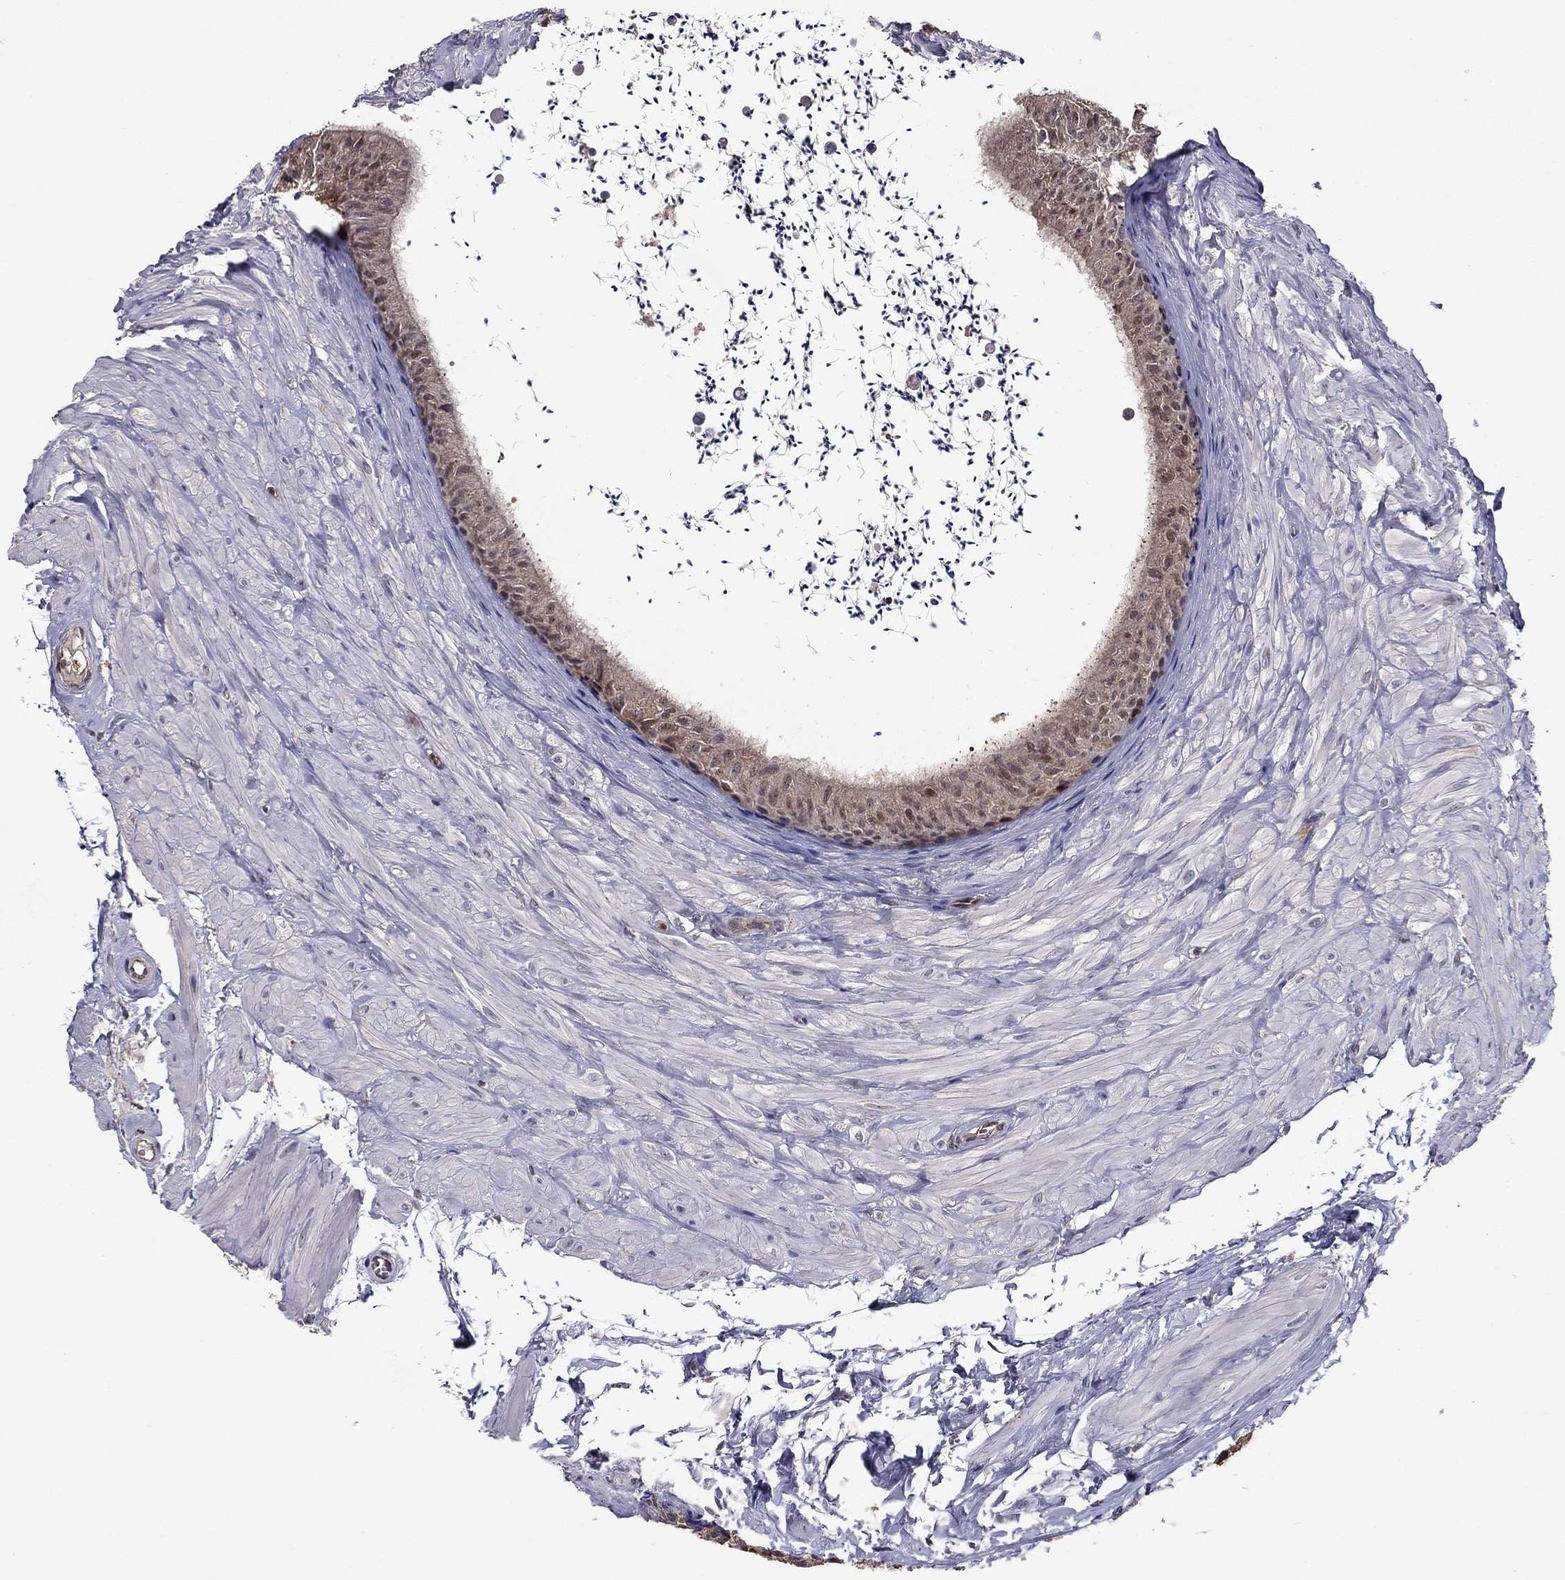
{"staining": {"intensity": "moderate", "quantity": "<25%", "location": "nuclear"}, "tissue": "epididymis", "cell_type": "Glandular cells", "image_type": "normal", "snomed": [{"axis": "morphology", "description": "Normal tissue, NOS"}, {"axis": "topography", "description": "Epididymis"}], "caption": "This is a photomicrograph of IHC staining of unremarkable epididymis, which shows moderate expression in the nuclear of glandular cells.", "gene": "APPBP2", "patient": {"sex": "male", "age": 32}}